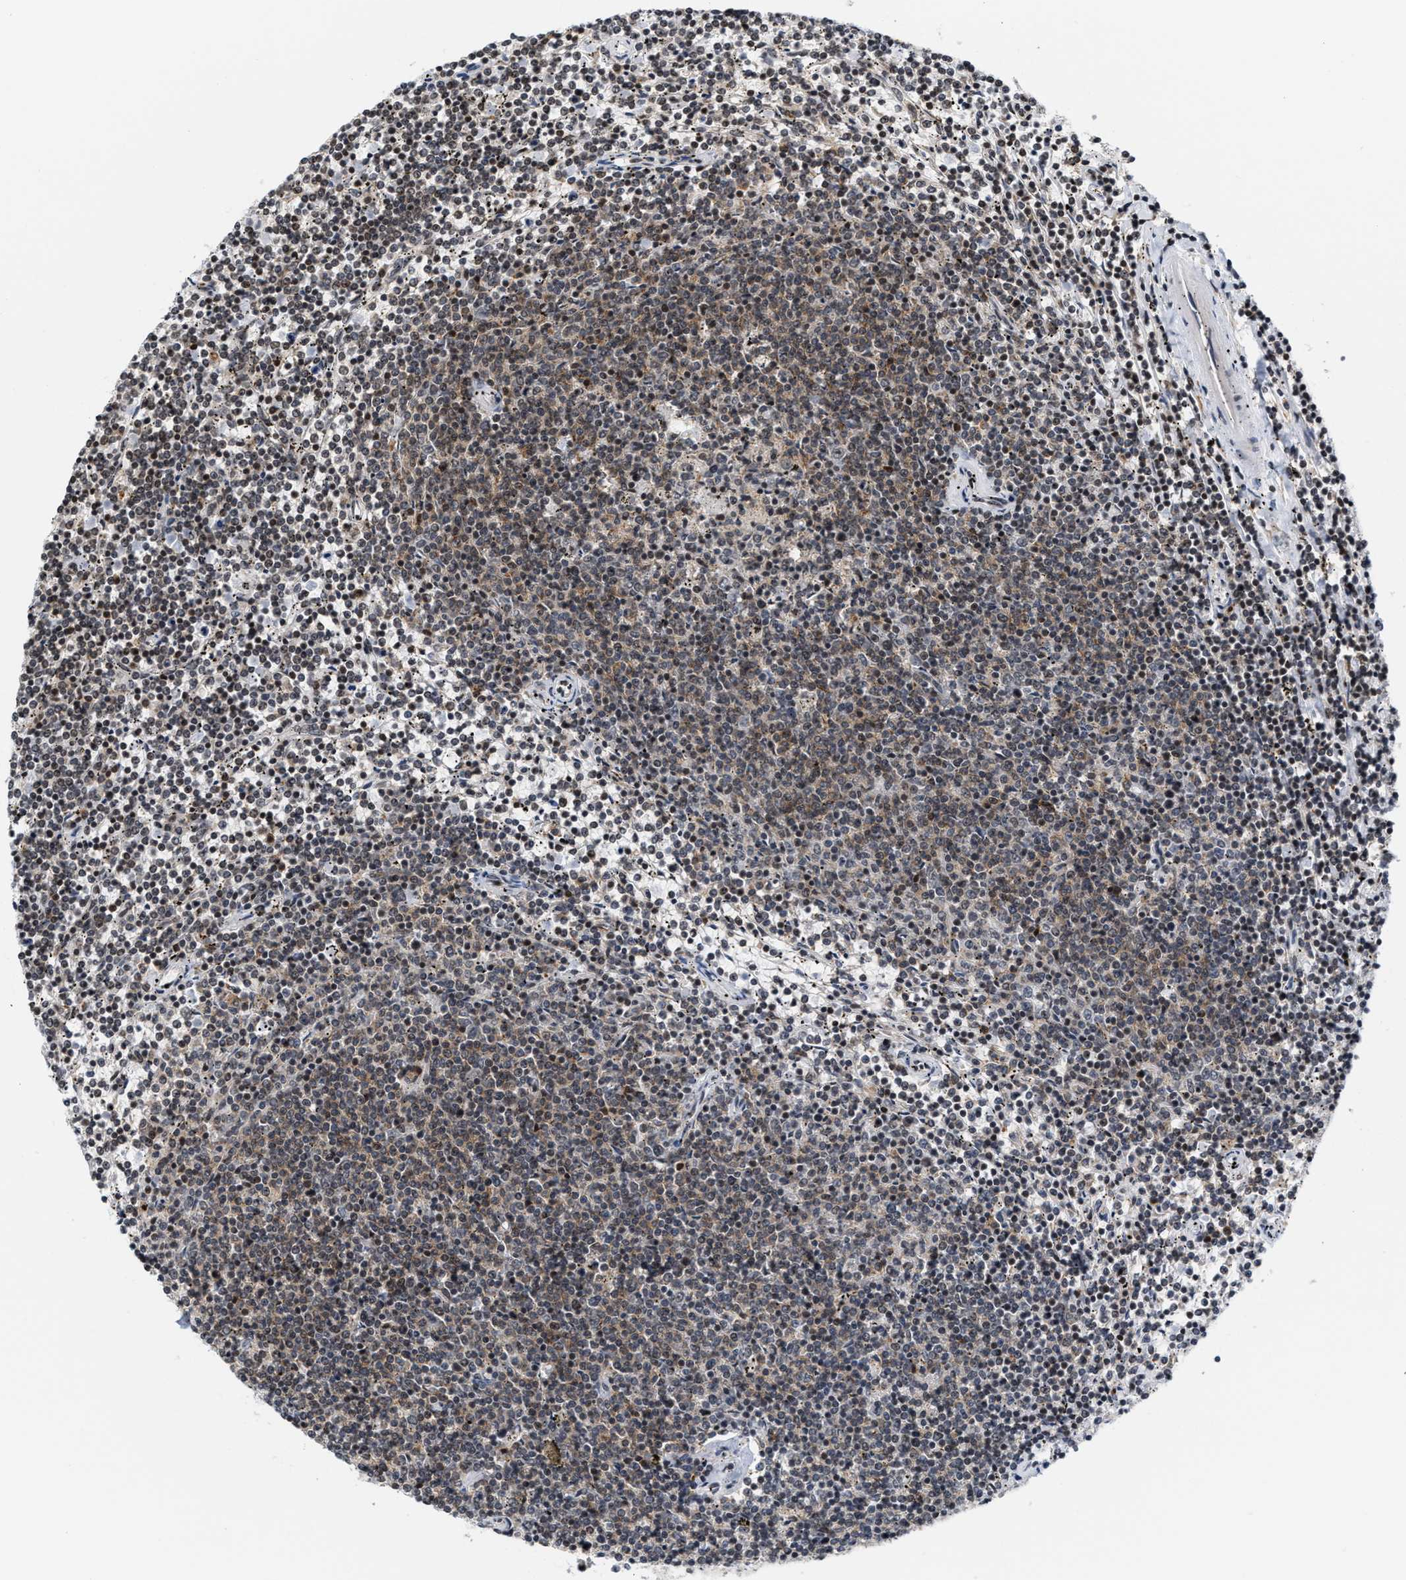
{"staining": {"intensity": "weak", "quantity": "25%-75%", "location": "cytoplasmic/membranous"}, "tissue": "lymphoma", "cell_type": "Tumor cells", "image_type": "cancer", "snomed": [{"axis": "morphology", "description": "Malignant lymphoma, non-Hodgkin's type, Low grade"}, {"axis": "topography", "description": "Spleen"}], "caption": "Brown immunohistochemical staining in low-grade malignant lymphoma, non-Hodgkin's type reveals weak cytoplasmic/membranous staining in approximately 25%-75% of tumor cells. Using DAB (brown) and hematoxylin (blue) stains, captured at high magnification using brightfield microscopy.", "gene": "ANKRD6", "patient": {"sex": "female", "age": 50}}